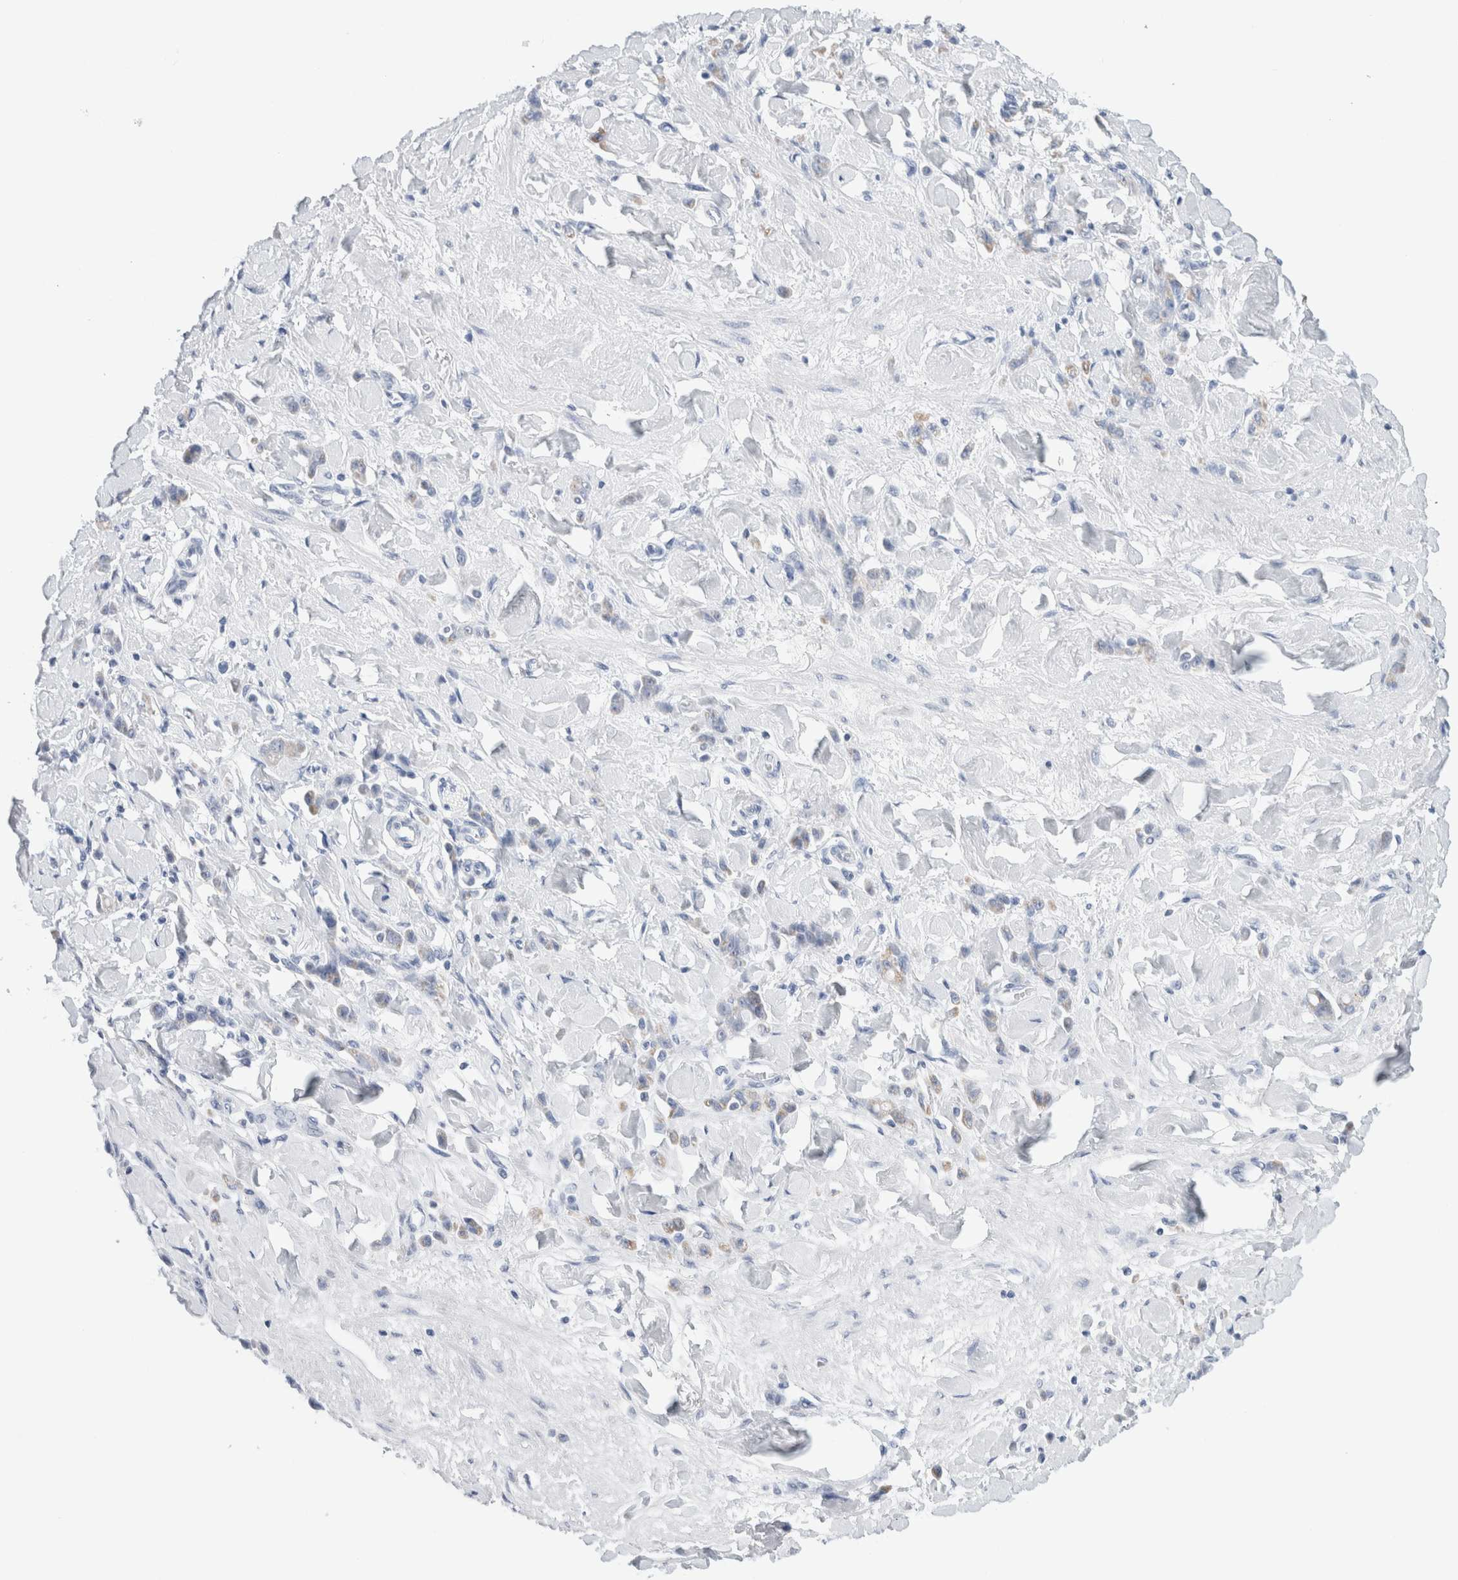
{"staining": {"intensity": "weak", "quantity": "<25%", "location": "cytoplasmic/membranous"}, "tissue": "stomach cancer", "cell_type": "Tumor cells", "image_type": "cancer", "snomed": [{"axis": "morphology", "description": "Normal tissue, NOS"}, {"axis": "morphology", "description": "Adenocarcinoma, NOS"}, {"axis": "topography", "description": "Stomach"}], "caption": "This photomicrograph is of stomach cancer stained with immunohistochemistry to label a protein in brown with the nuclei are counter-stained blue. There is no positivity in tumor cells.", "gene": "ECHDC2", "patient": {"sex": "male", "age": 82}}